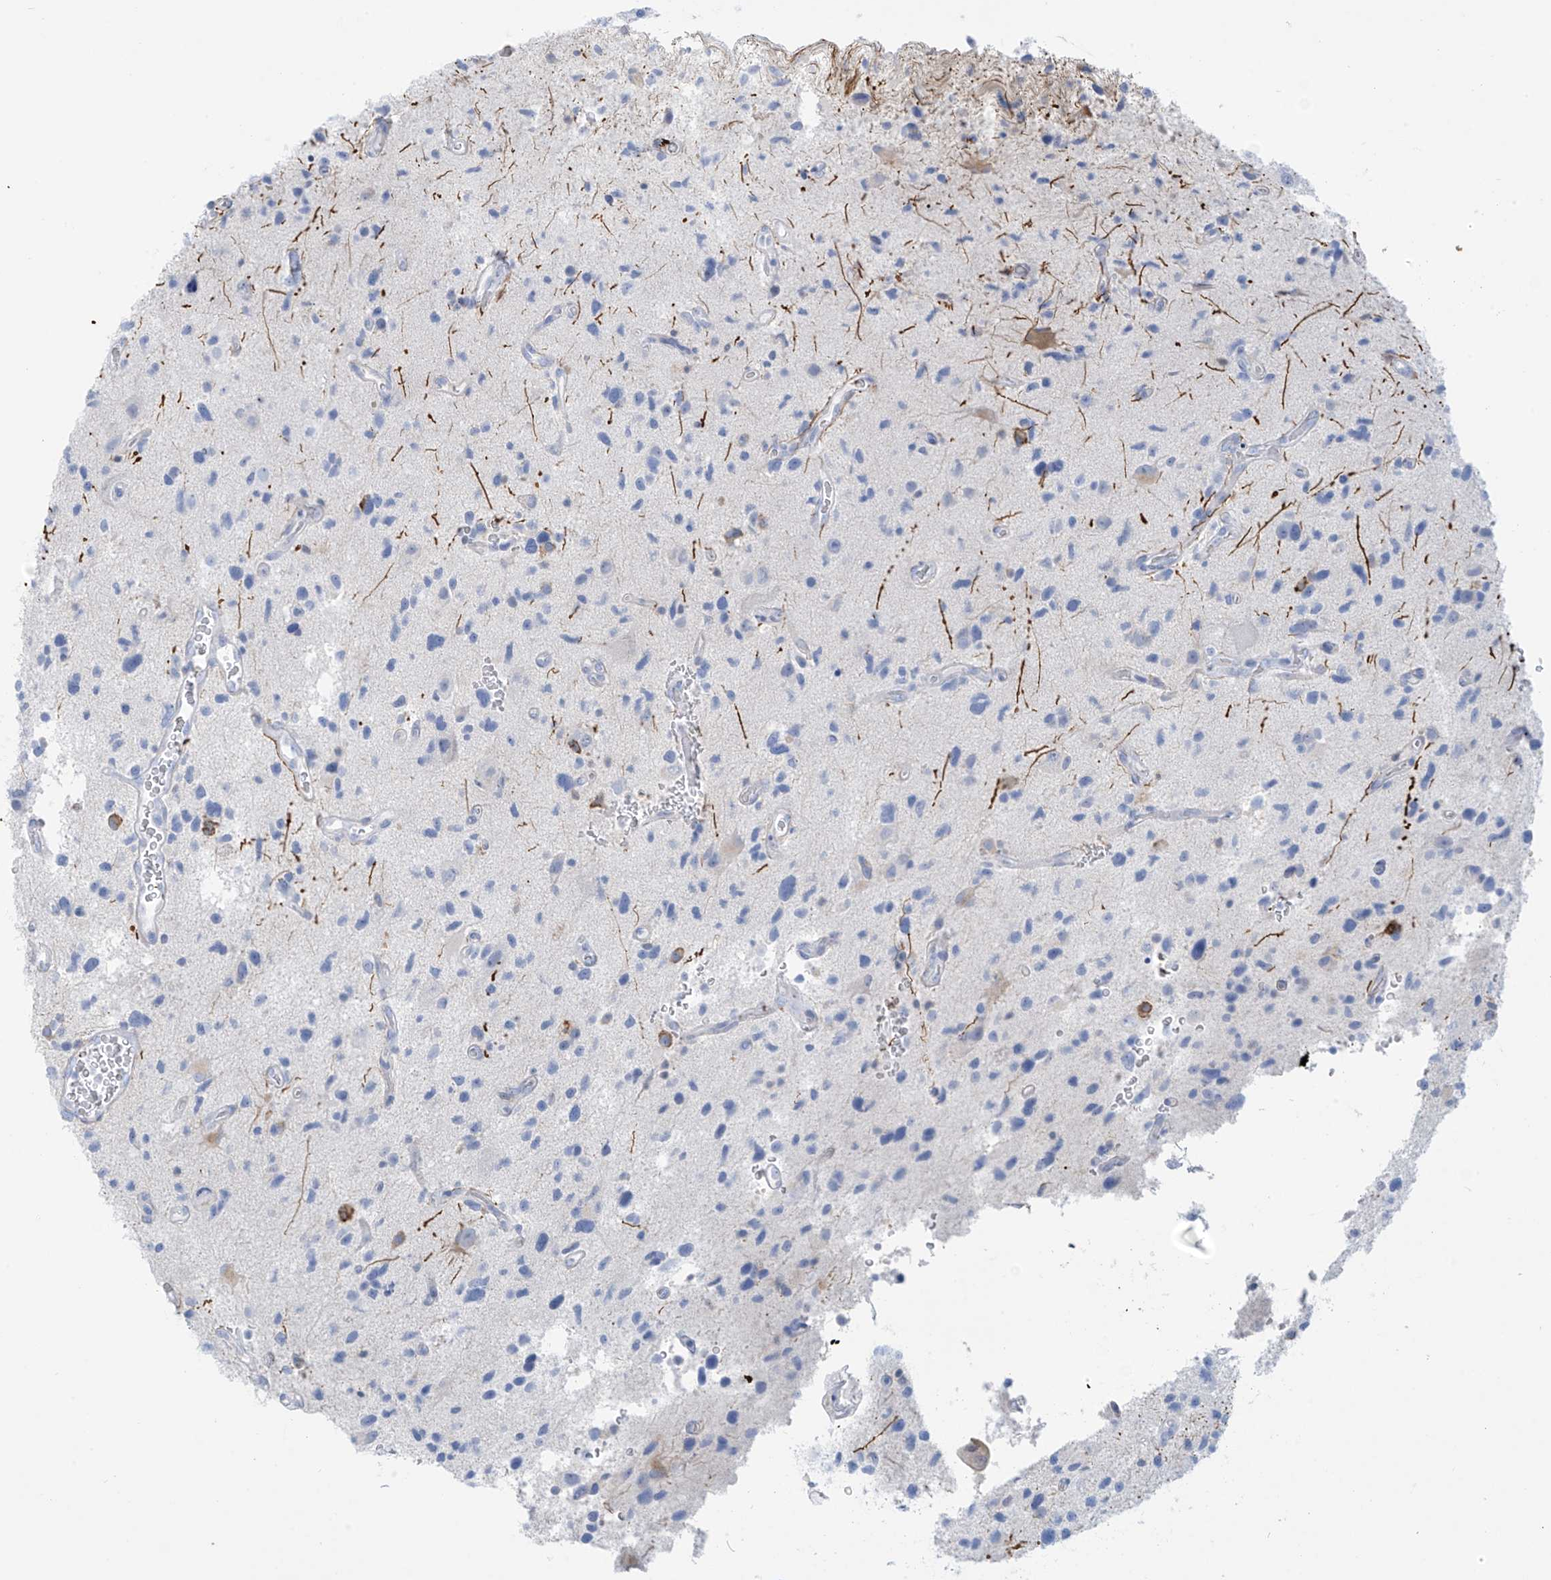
{"staining": {"intensity": "negative", "quantity": "none", "location": "none"}, "tissue": "glioma", "cell_type": "Tumor cells", "image_type": "cancer", "snomed": [{"axis": "morphology", "description": "Glioma, malignant, High grade"}, {"axis": "topography", "description": "Brain"}], "caption": "Immunohistochemical staining of human glioma shows no significant expression in tumor cells.", "gene": "TRMT2B", "patient": {"sex": "male", "age": 33}}